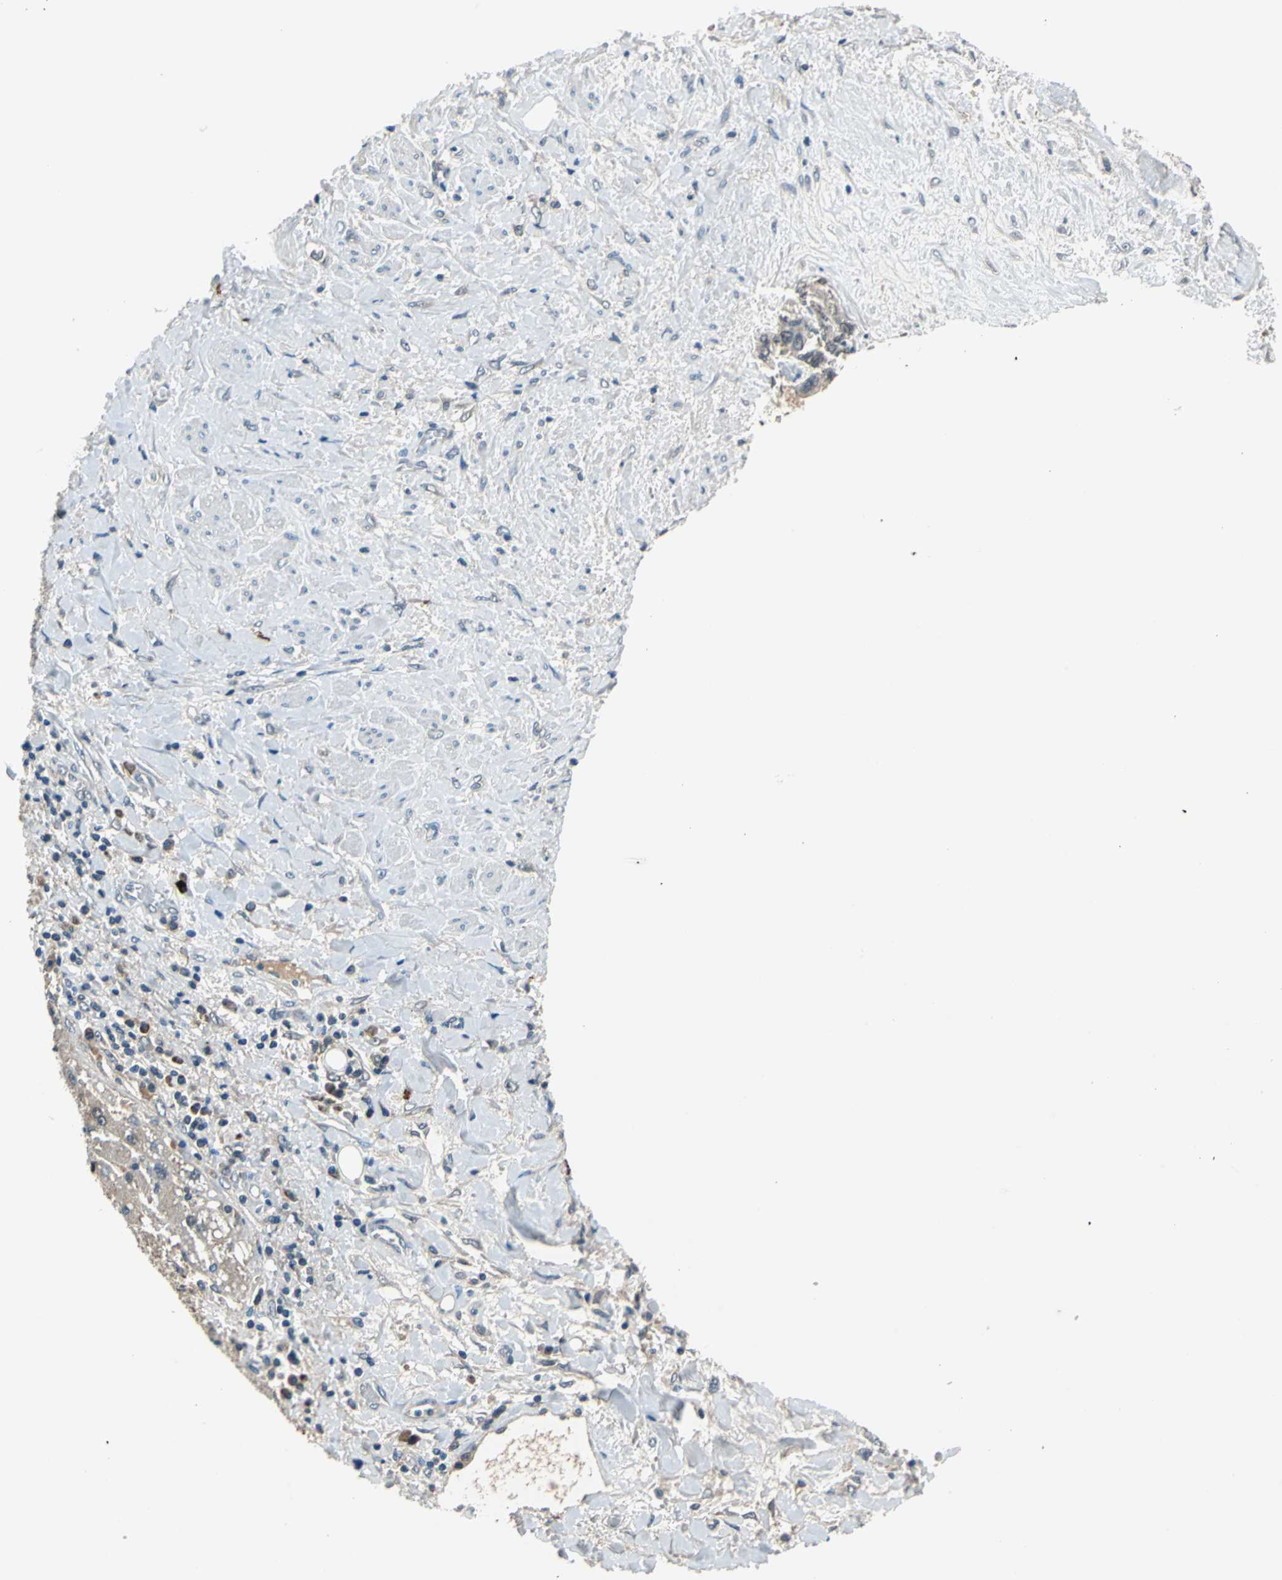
{"staining": {"intensity": "weak", "quantity": "<25%", "location": "cytoplasmic/membranous"}, "tissue": "liver cancer", "cell_type": "Tumor cells", "image_type": "cancer", "snomed": [{"axis": "morphology", "description": "Cholangiocarcinoma"}, {"axis": "topography", "description": "Liver"}], "caption": "DAB immunohistochemical staining of human cholangiocarcinoma (liver) exhibits no significant positivity in tumor cells. The staining was performed using DAB to visualize the protein expression in brown, while the nuclei were stained in blue with hematoxylin (Magnification: 20x).", "gene": "SLC19A2", "patient": {"sex": "female", "age": 65}}